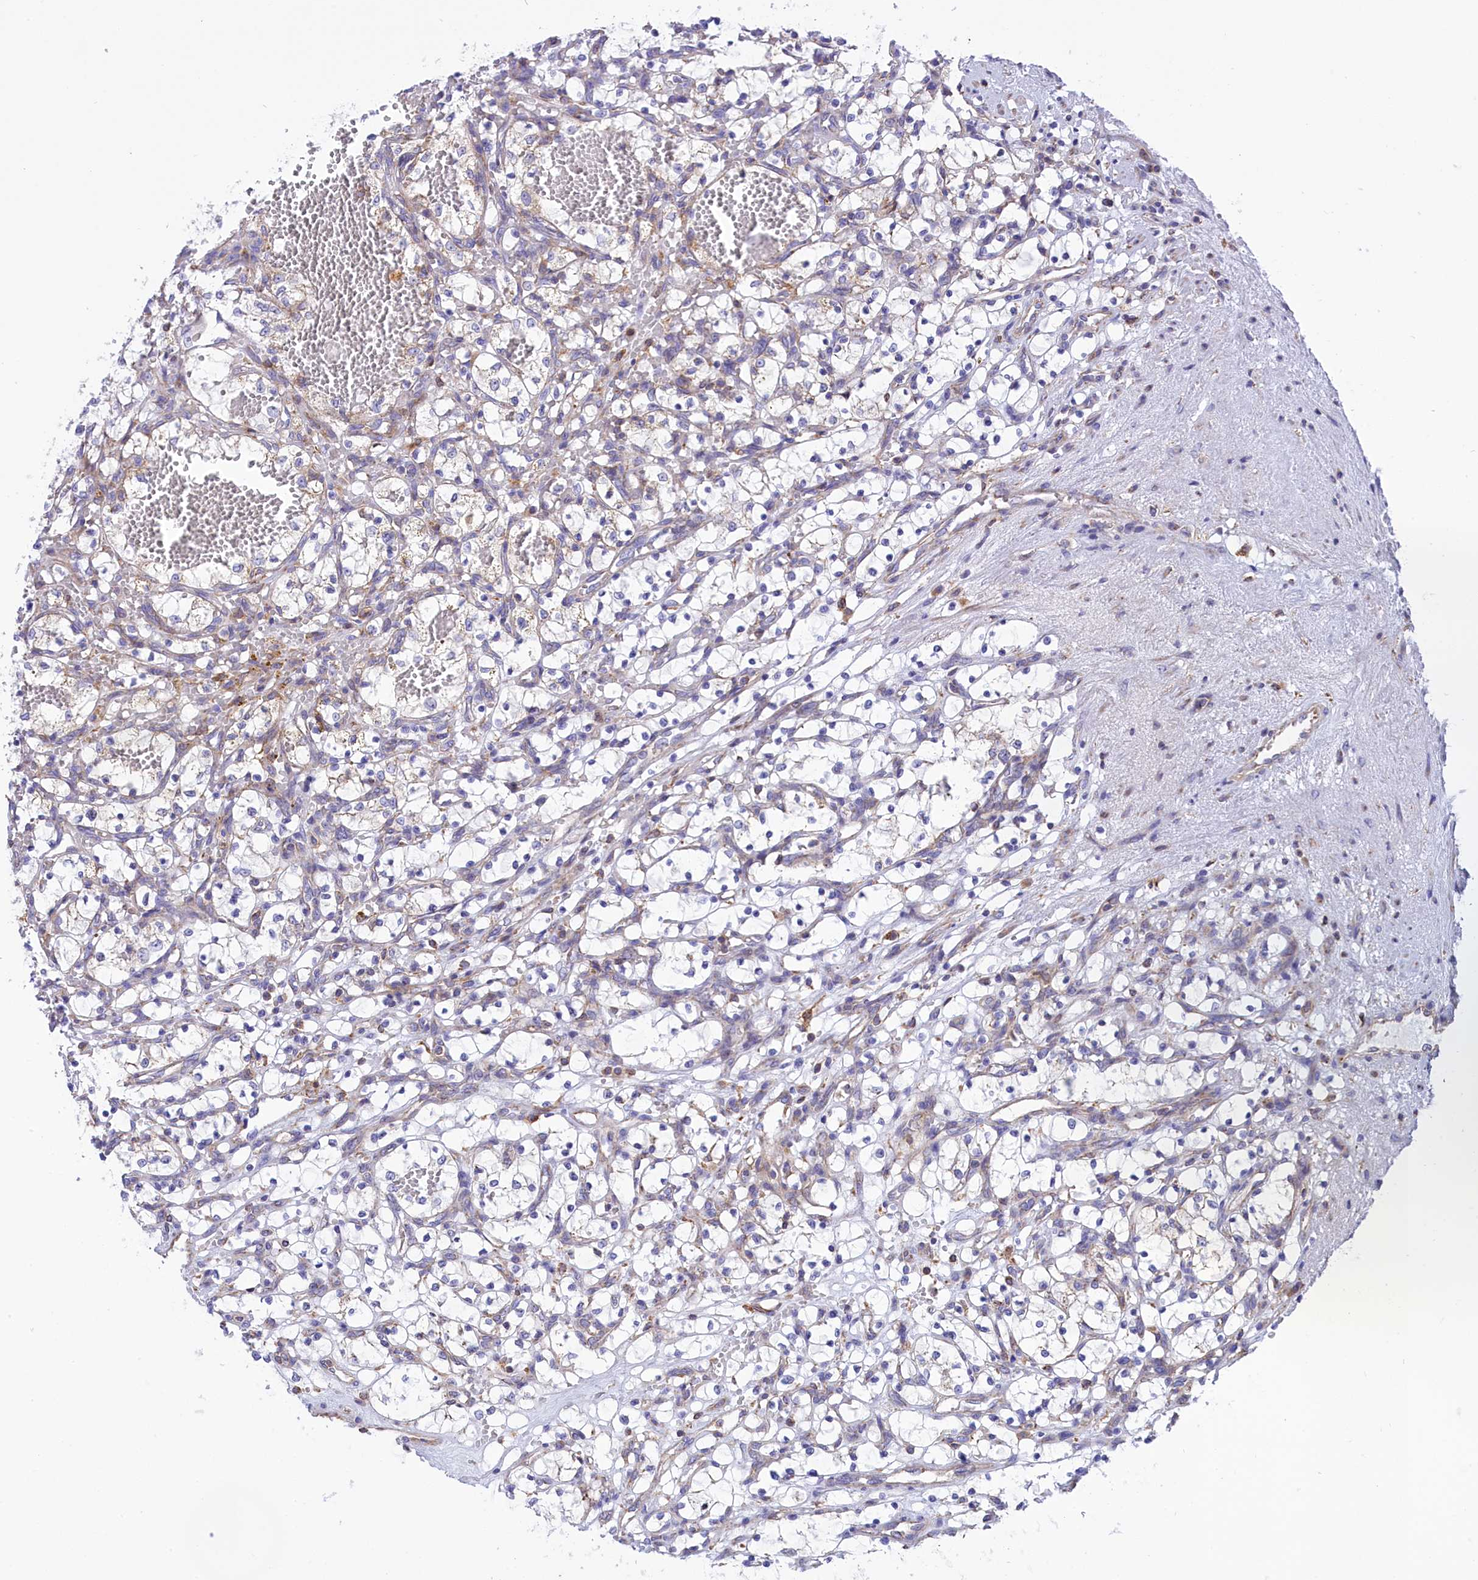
{"staining": {"intensity": "negative", "quantity": "none", "location": "none"}, "tissue": "renal cancer", "cell_type": "Tumor cells", "image_type": "cancer", "snomed": [{"axis": "morphology", "description": "Adenocarcinoma, NOS"}, {"axis": "topography", "description": "Kidney"}], "caption": "Photomicrograph shows no significant protein staining in tumor cells of renal adenocarcinoma. (DAB immunohistochemistry (IHC) visualized using brightfield microscopy, high magnification).", "gene": "CORO7-PAM16", "patient": {"sex": "female", "age": 69}}